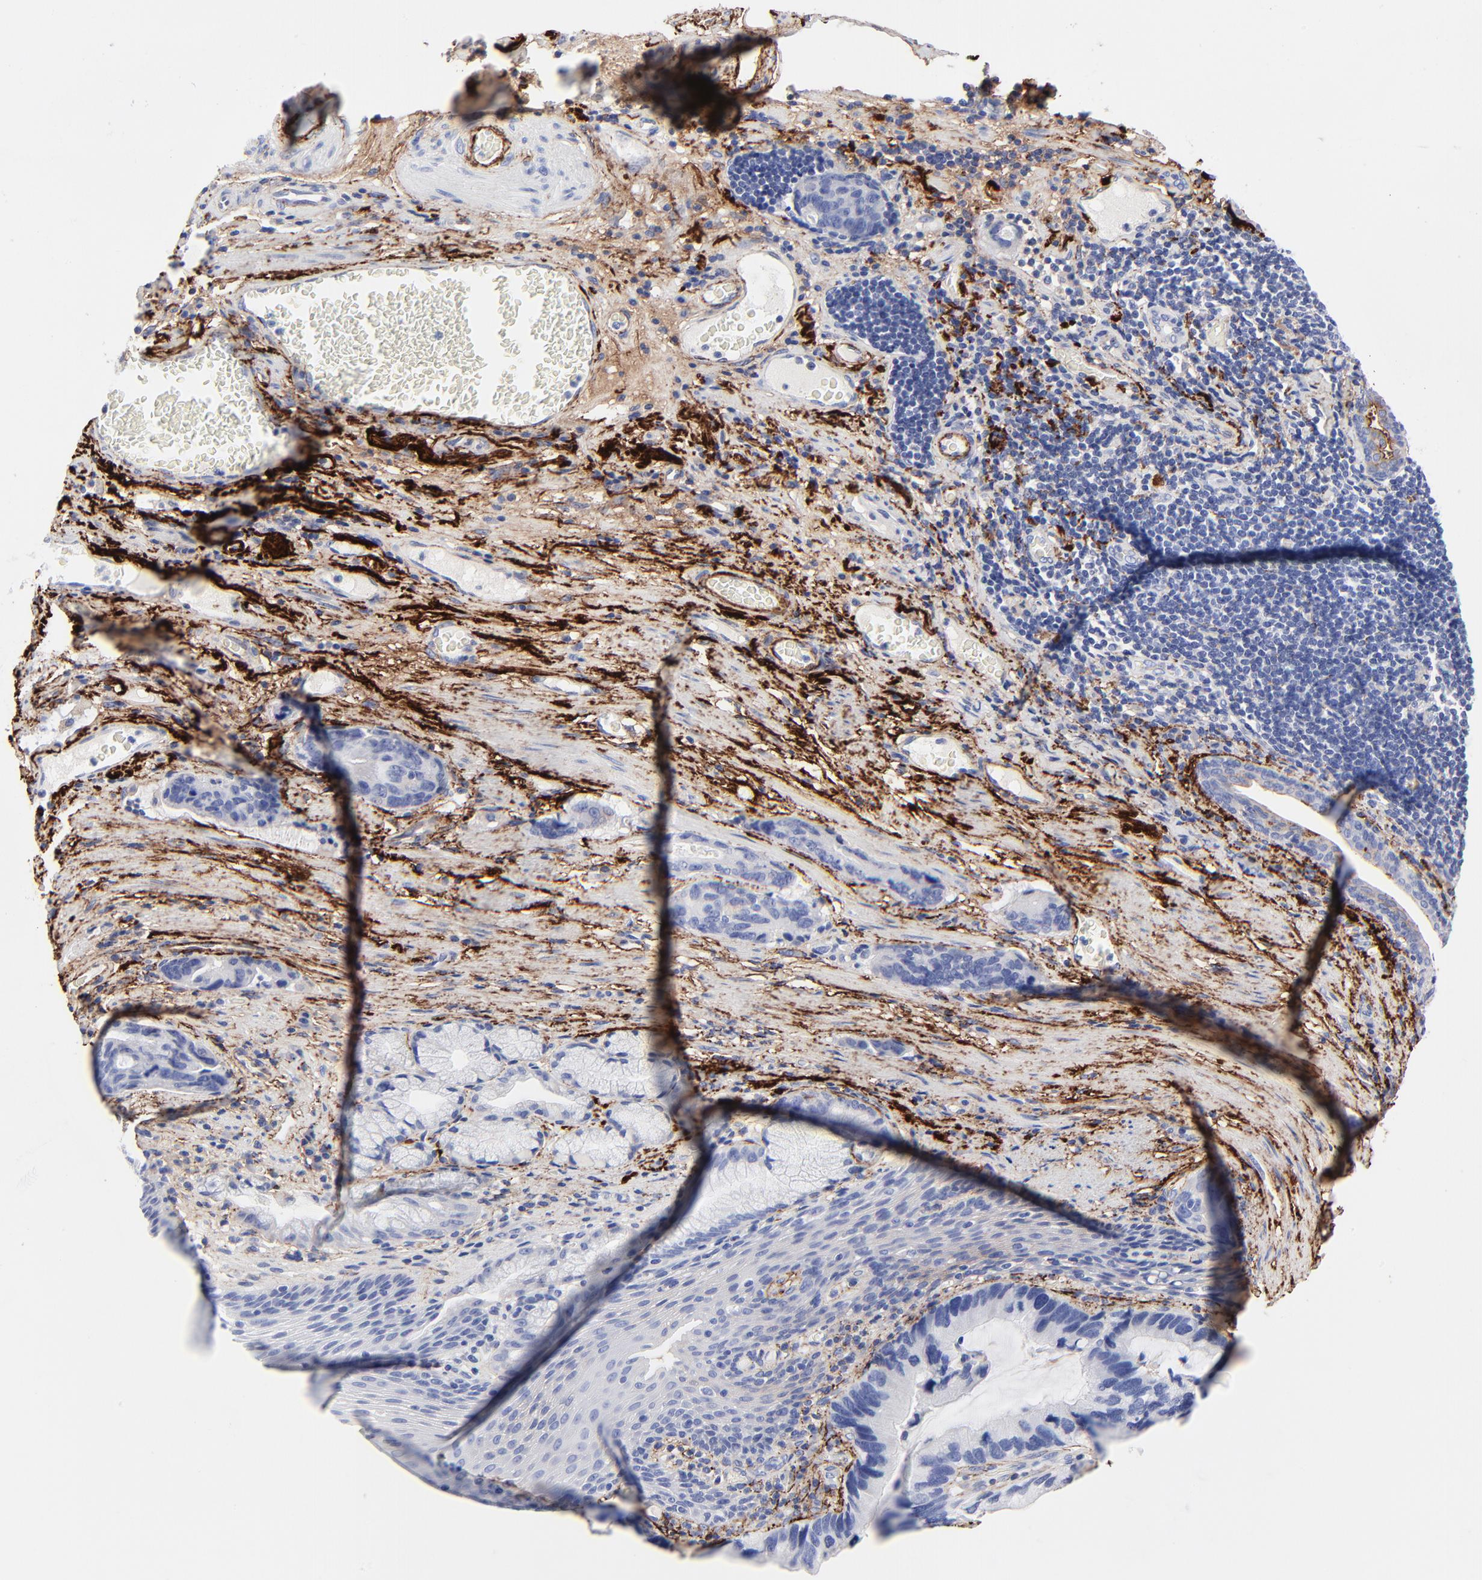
{"staining": {"intensity": "negative", "quantity": "none", "location": "none"}, "tissue": "stomach cancer", "cell_type": "Tumor cells", "image_type": "cancer", "snomed": [{"axis": "morphology", "description": "Adenocarcinoma, NOS"}, {"axis": "topography", "description": "Esophagus"}, {"axis": "topography", "description": "Stomach"}], "caption": "Immunohistochemistry photomicrograph of neoplastic tissue: human stomach cancer (adenocarcinoma) stained with DAB demonstrates no significant protein positivity in tumor cells.", "gene": "FBLN2", "patient": {"sex": "male", "age": 74}}